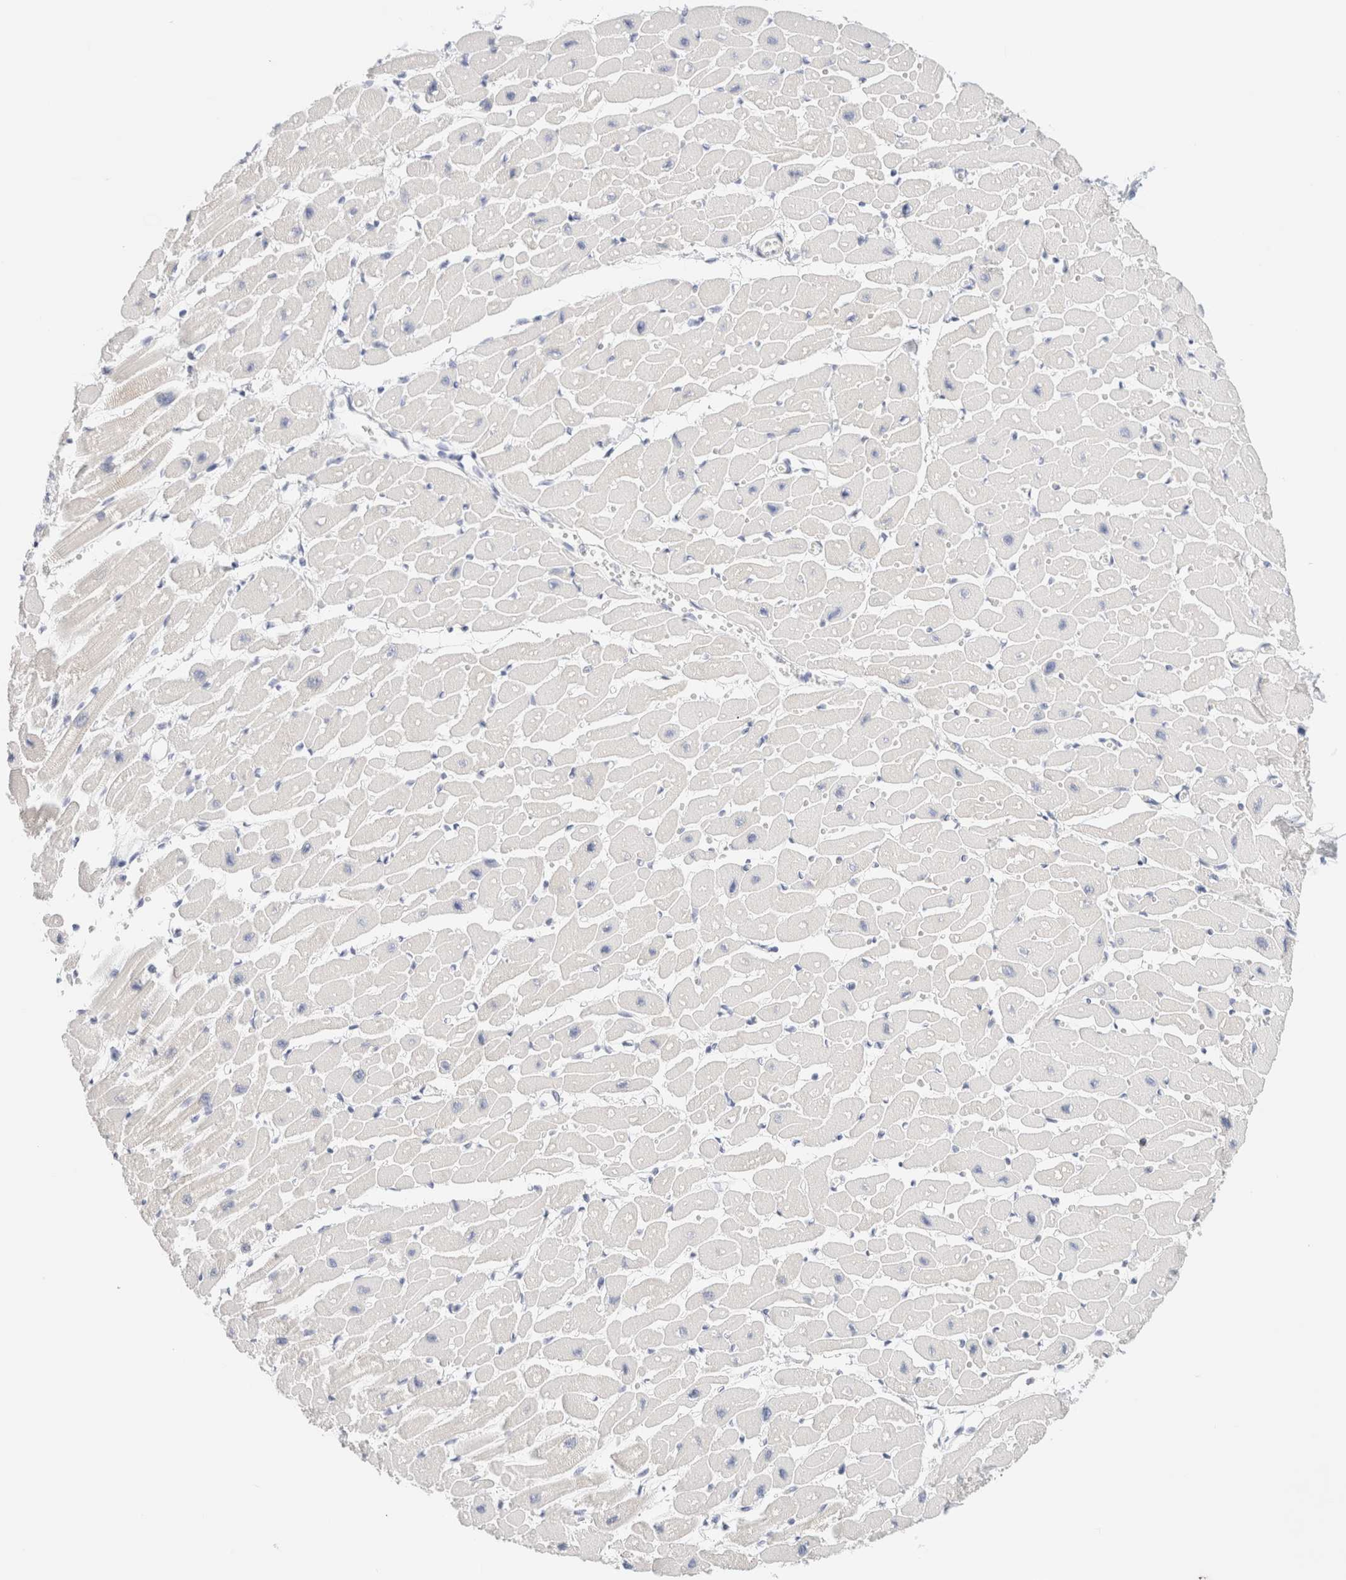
{"staining": {"intensity": "negative", "quantity": "none", "location": "none"}, "tissue": "heart muscle", "cell_type": "Cardiomyocytes", "image_type": "normal", "snomed": [{"axis": "morphology", "description": "Normal tissue, NOS"}, {"axis": "topography", "description": "Heart"}], "caption": "This is an immunohistochemistry photomicrograph of benign human heart muscle. There is no staining in cardiomyocytes.", "gene": "DPYS", "patient": {"sex": "female", "age": 54}}